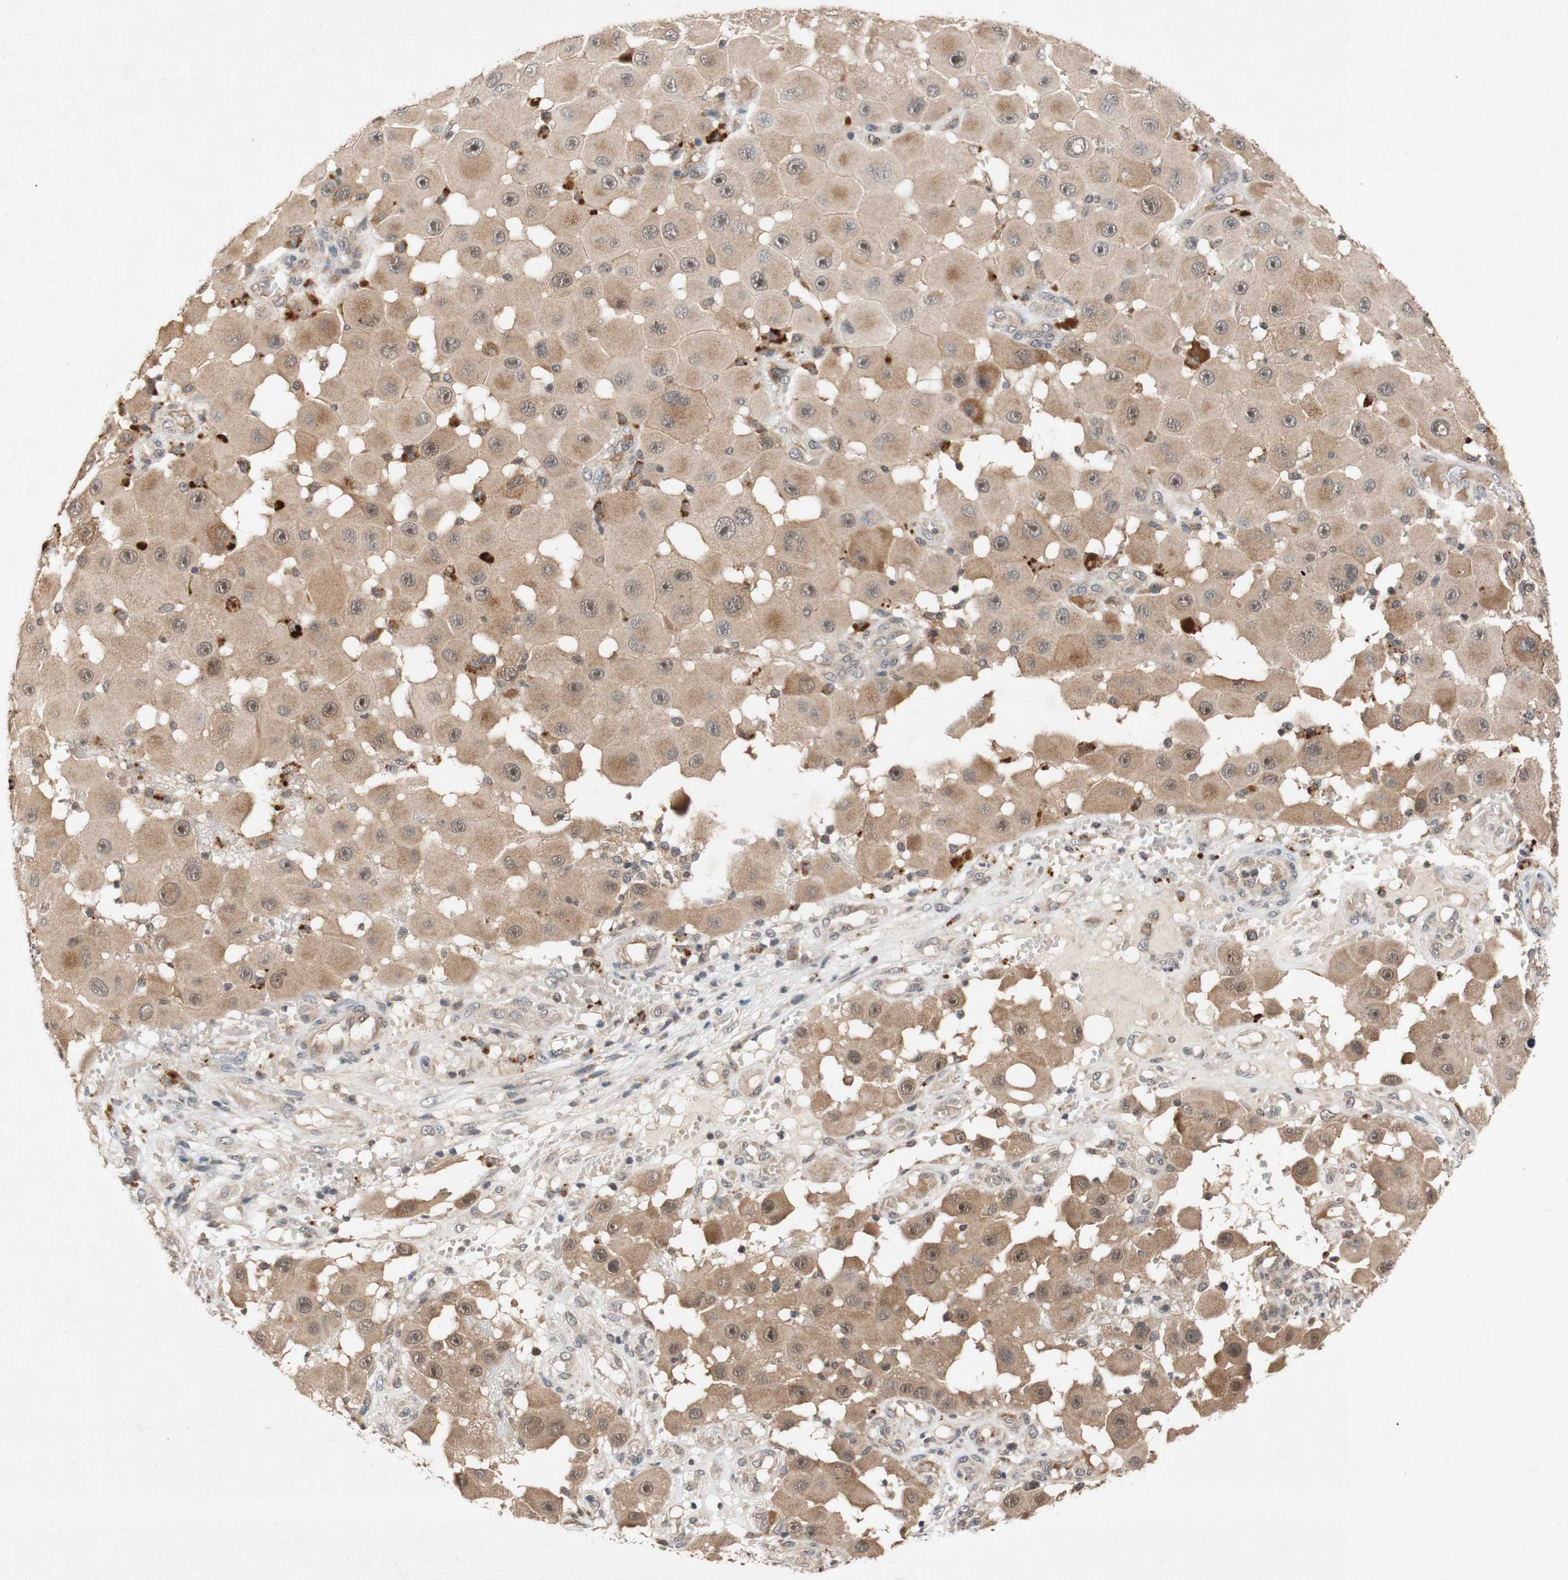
{"staining": {"intensity": "moderate", "quantity": ">75%", "location": "cytoplasmic/membranous"}, "tissue": "melanoma", "cell_type": "Tumor cells", "image_type": "cancer", "snomed": [{"axis": "morphology", "description": "Malignant melanoma, NOS"}, {"axis": "topography", "description": "Skin"}], "caption": "The image reveals staining of malignant melanoma, revealing moderate cytoplasmic/membranous protein expression (brown color) within tumor cells. (brown staining indicates protein expression, while blue staining denotes nuclei).", "gene": "PIN1", "patient": {"sex": "female", "age": 81}}